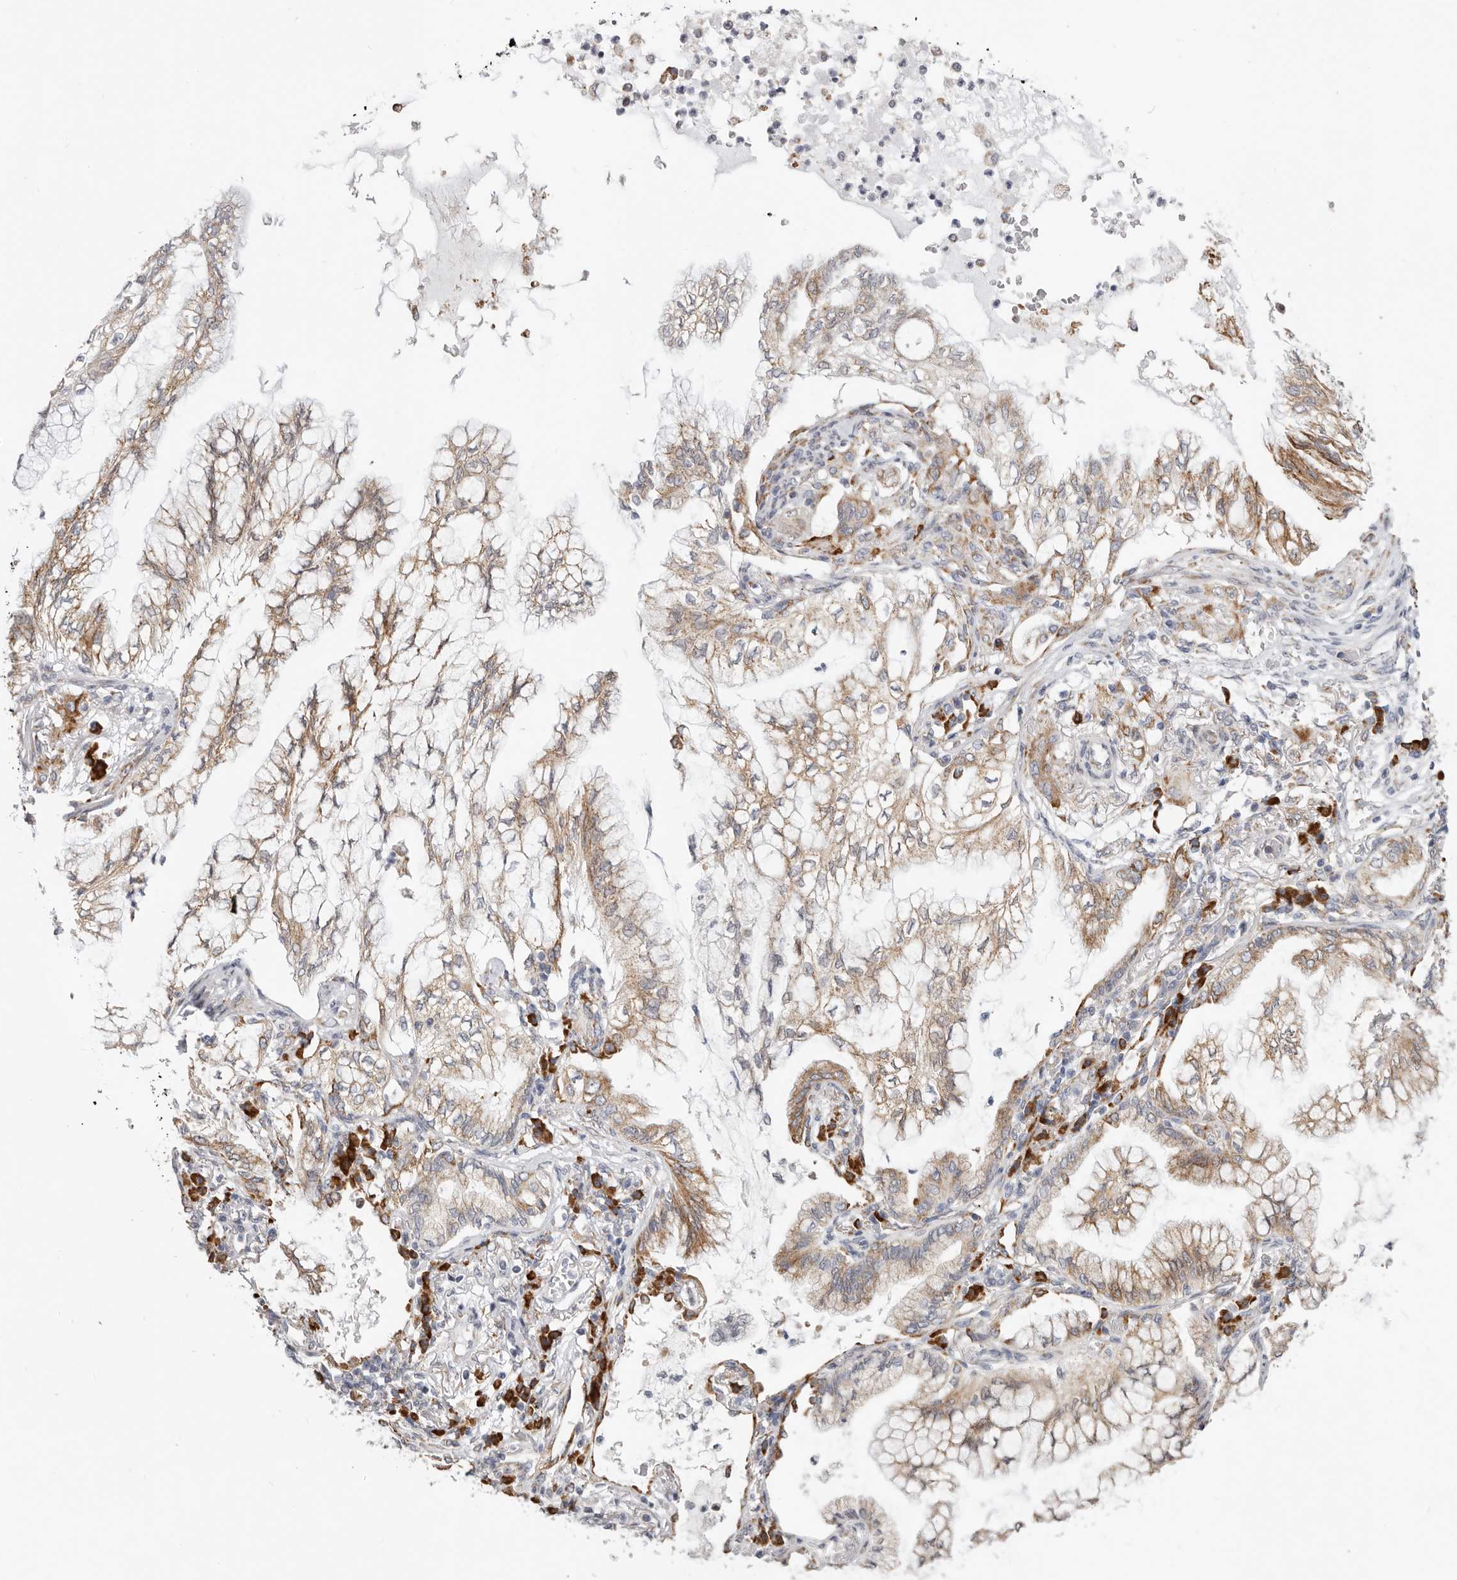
{"staining": {"intensity": "weak", "quantity": ">75%", "location": "cytoplasmic/membranous"}, "tissue": "lung cancer", "cell_type": "Tumor cells", "image_type": "cancer", "snomed": [{"axis": "morphology", "description": "Adenocarcinoma, NOS"}, {"axis": "topography", "description": "Lung"}], "caption": "Human lung adenocarcinoma stained with a protein marker shows weak staining in tumor cells.", "gene": "IL32", "patient": {"sex": "female", "age": 70}}